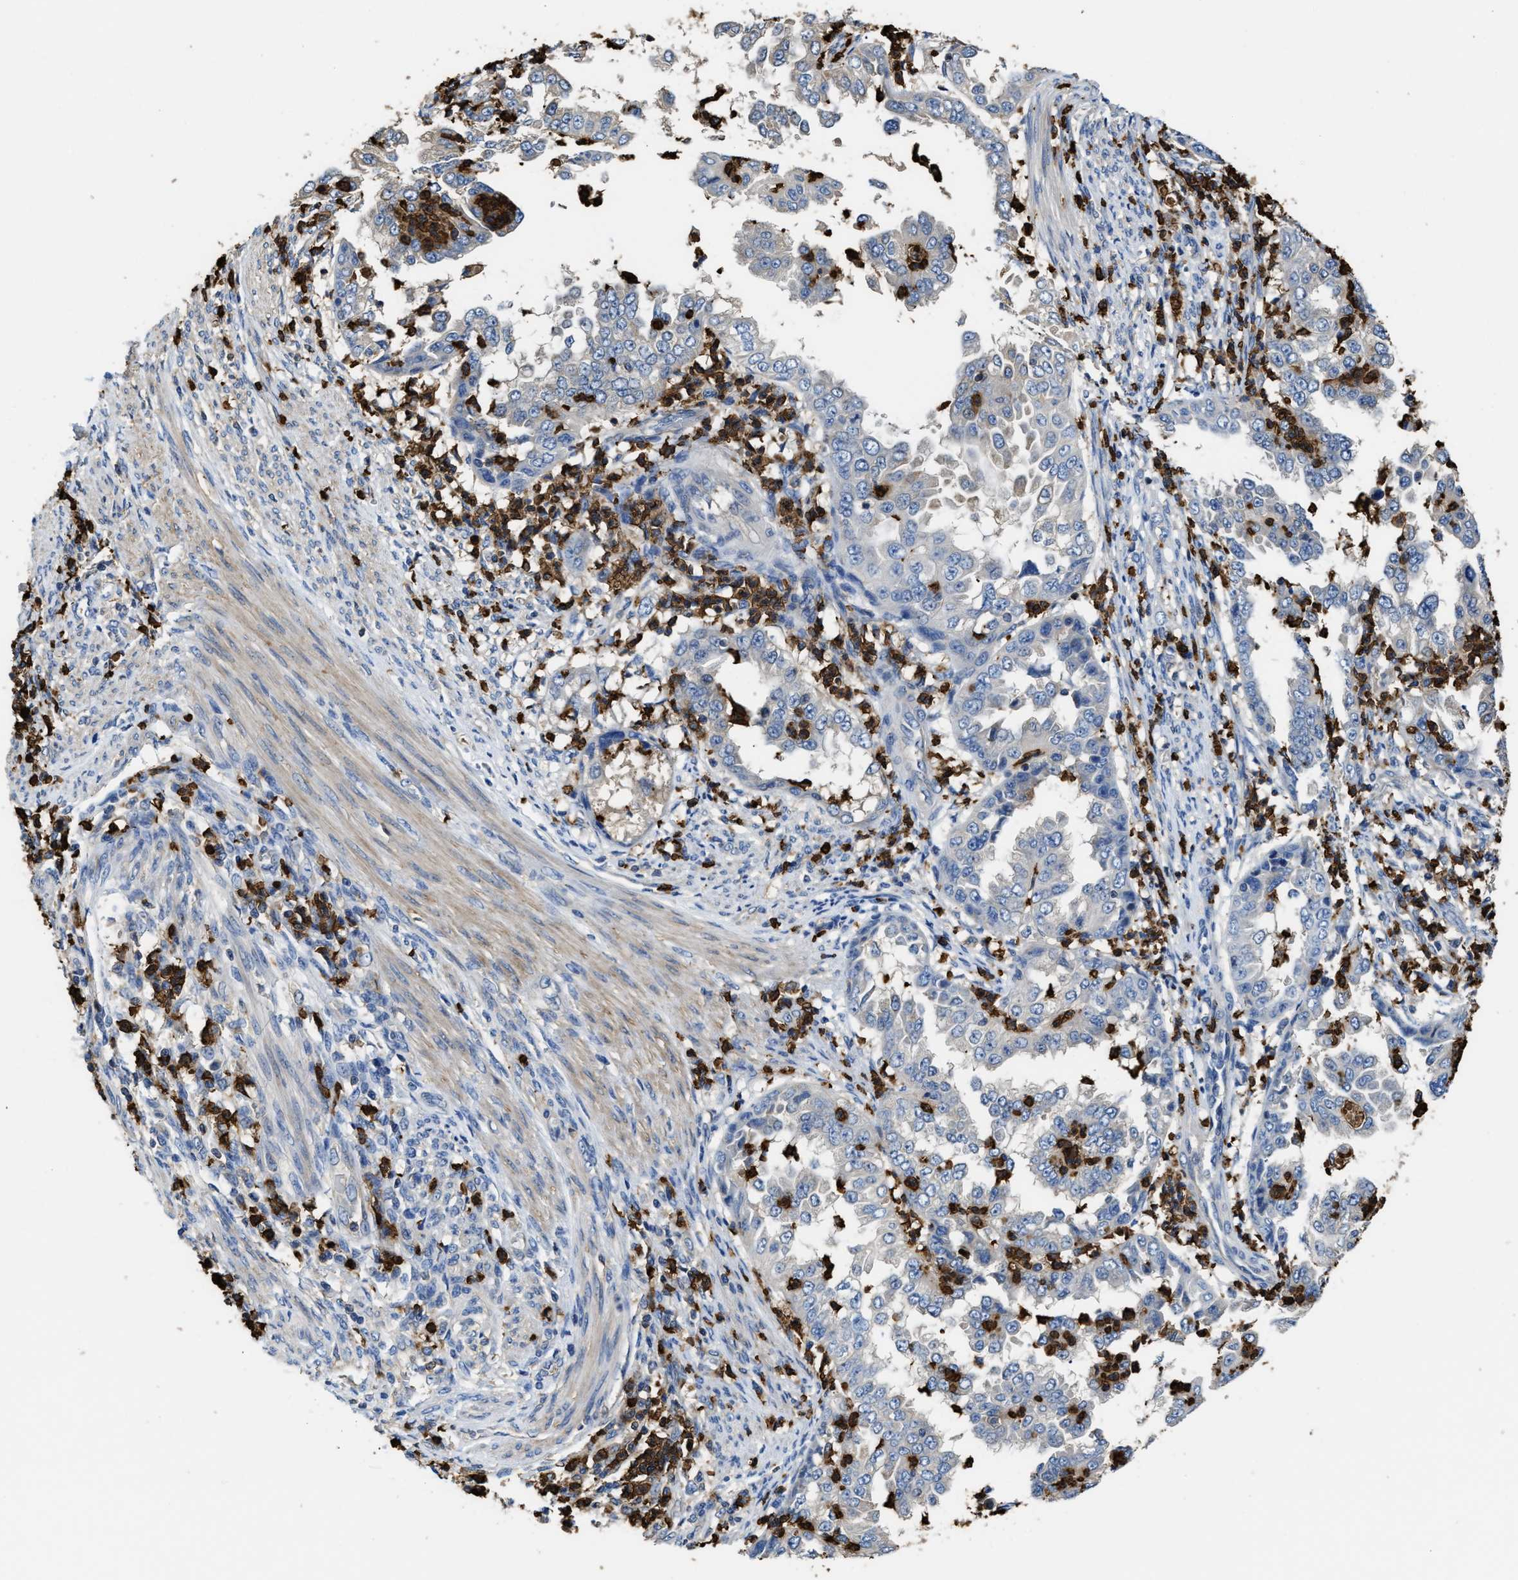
{"staining": {"intensity": "negative", "quantity": "none", "location": "none"}, "tissue": "endometrial cancer", "cell_type": "Tumor cells", "image_type": "cancer", "snomed": [{"axis": "morphology", "description": "Adenocarcinoma, NOS"}, {"axis": "topography", "description": "Endometrium"}], "caption": "This is an immunohistochemistry image of human endometrial adenocarcinoma. There is no positivity in tumor cells.", "gene": "TRAF6", "patient": {"sex": "female", "age": 85}}